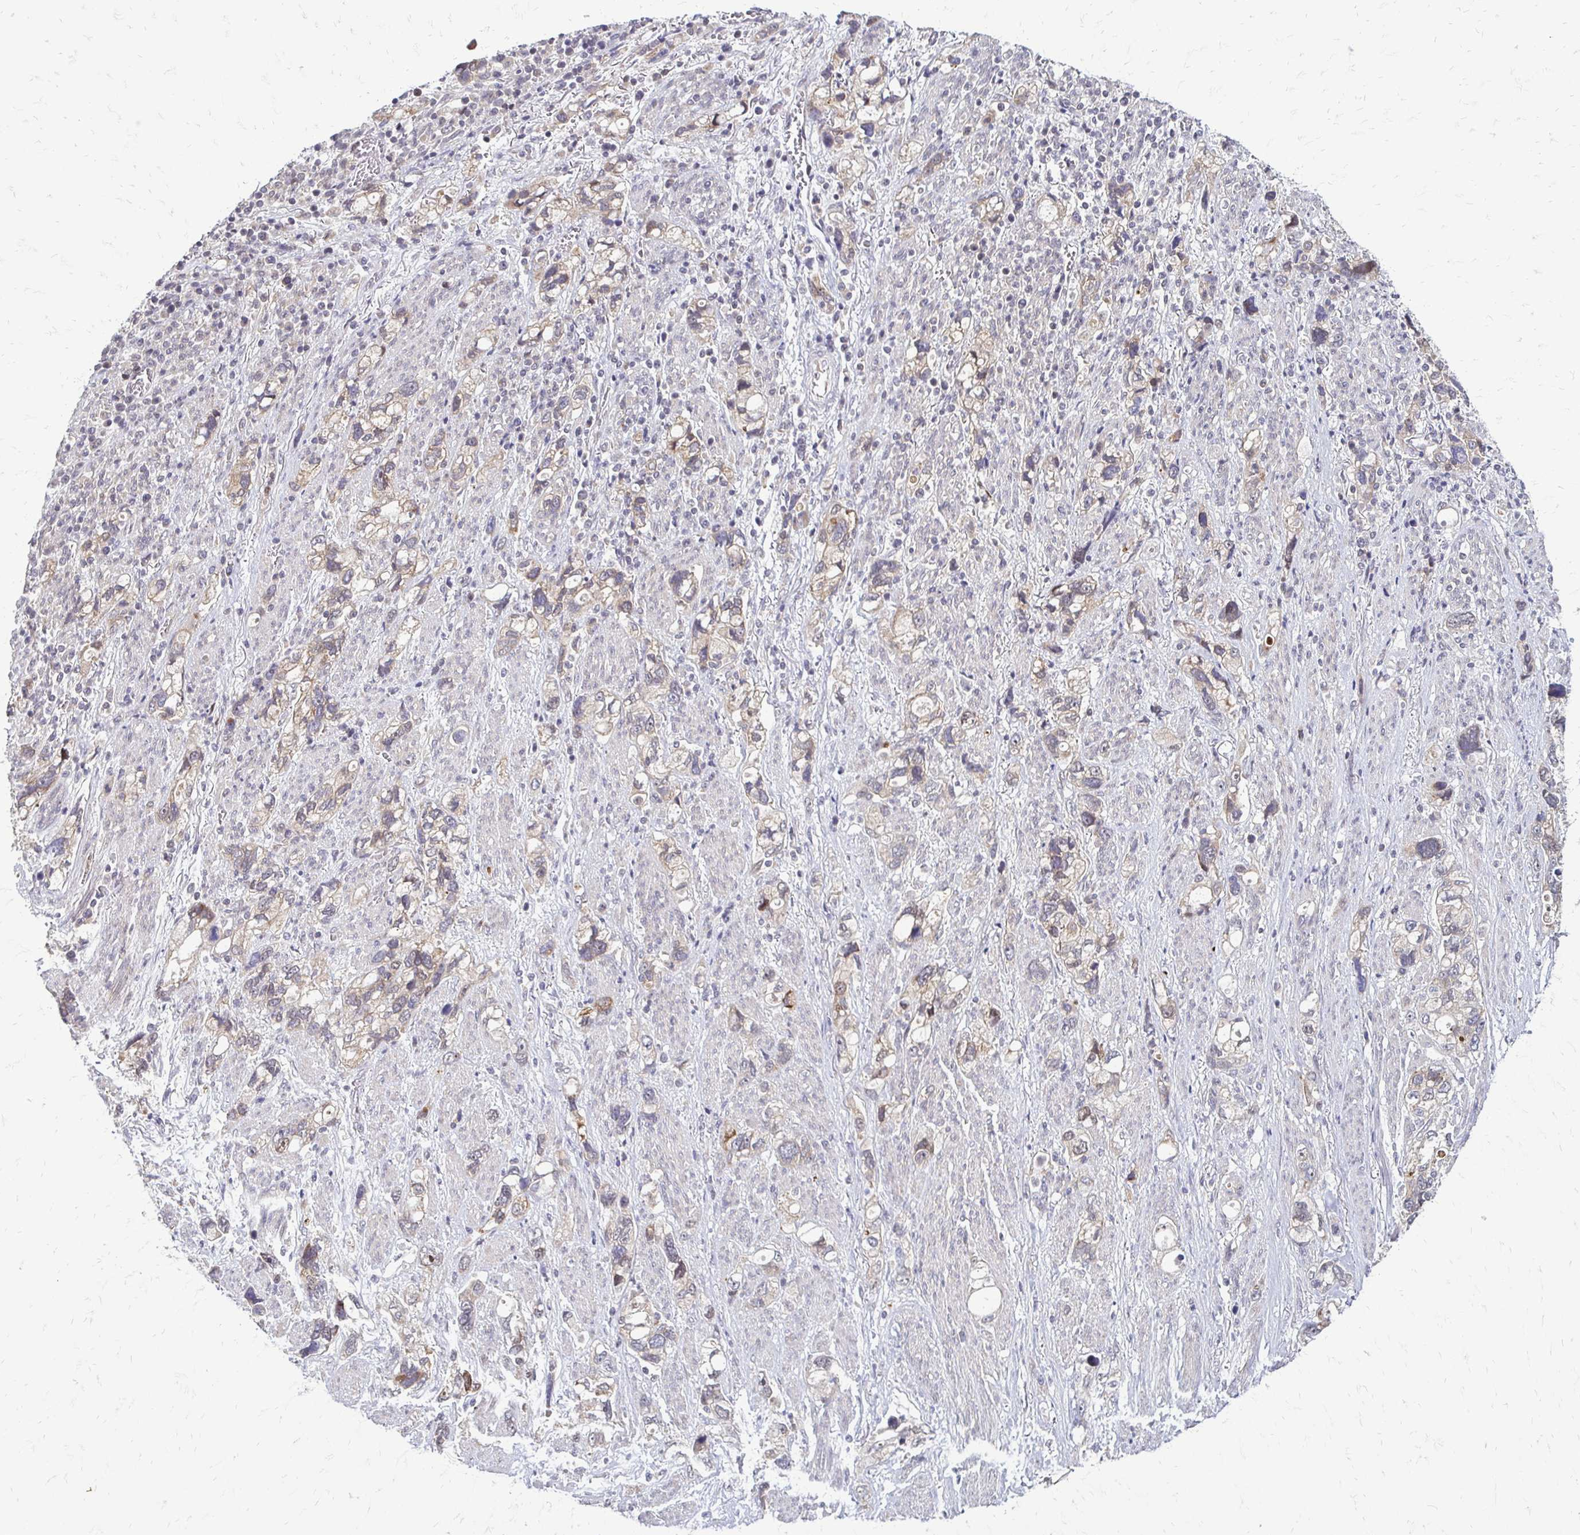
{"staining": {"intensity": "weak", "quantity": "25%-75%", "location": "cytoplasmic/membranous"}, "tissue": "stomach cancer", "cell_type": "Tumor cells", "image_type": "cancer", "snomed": [{"axis": "morphology", "description": "Adenocarcinoma, NOS"}, {"axis": "topography", "description": "Stomach, upper"}], "caption": "Tumor cells display low levels of weak cytoplasmic/membranous expression in approximately 25%-75% of cells in human stomach adenocarcinoma.", "gene": "TRIR", "patient": {"sex": "female", "age": 81}}